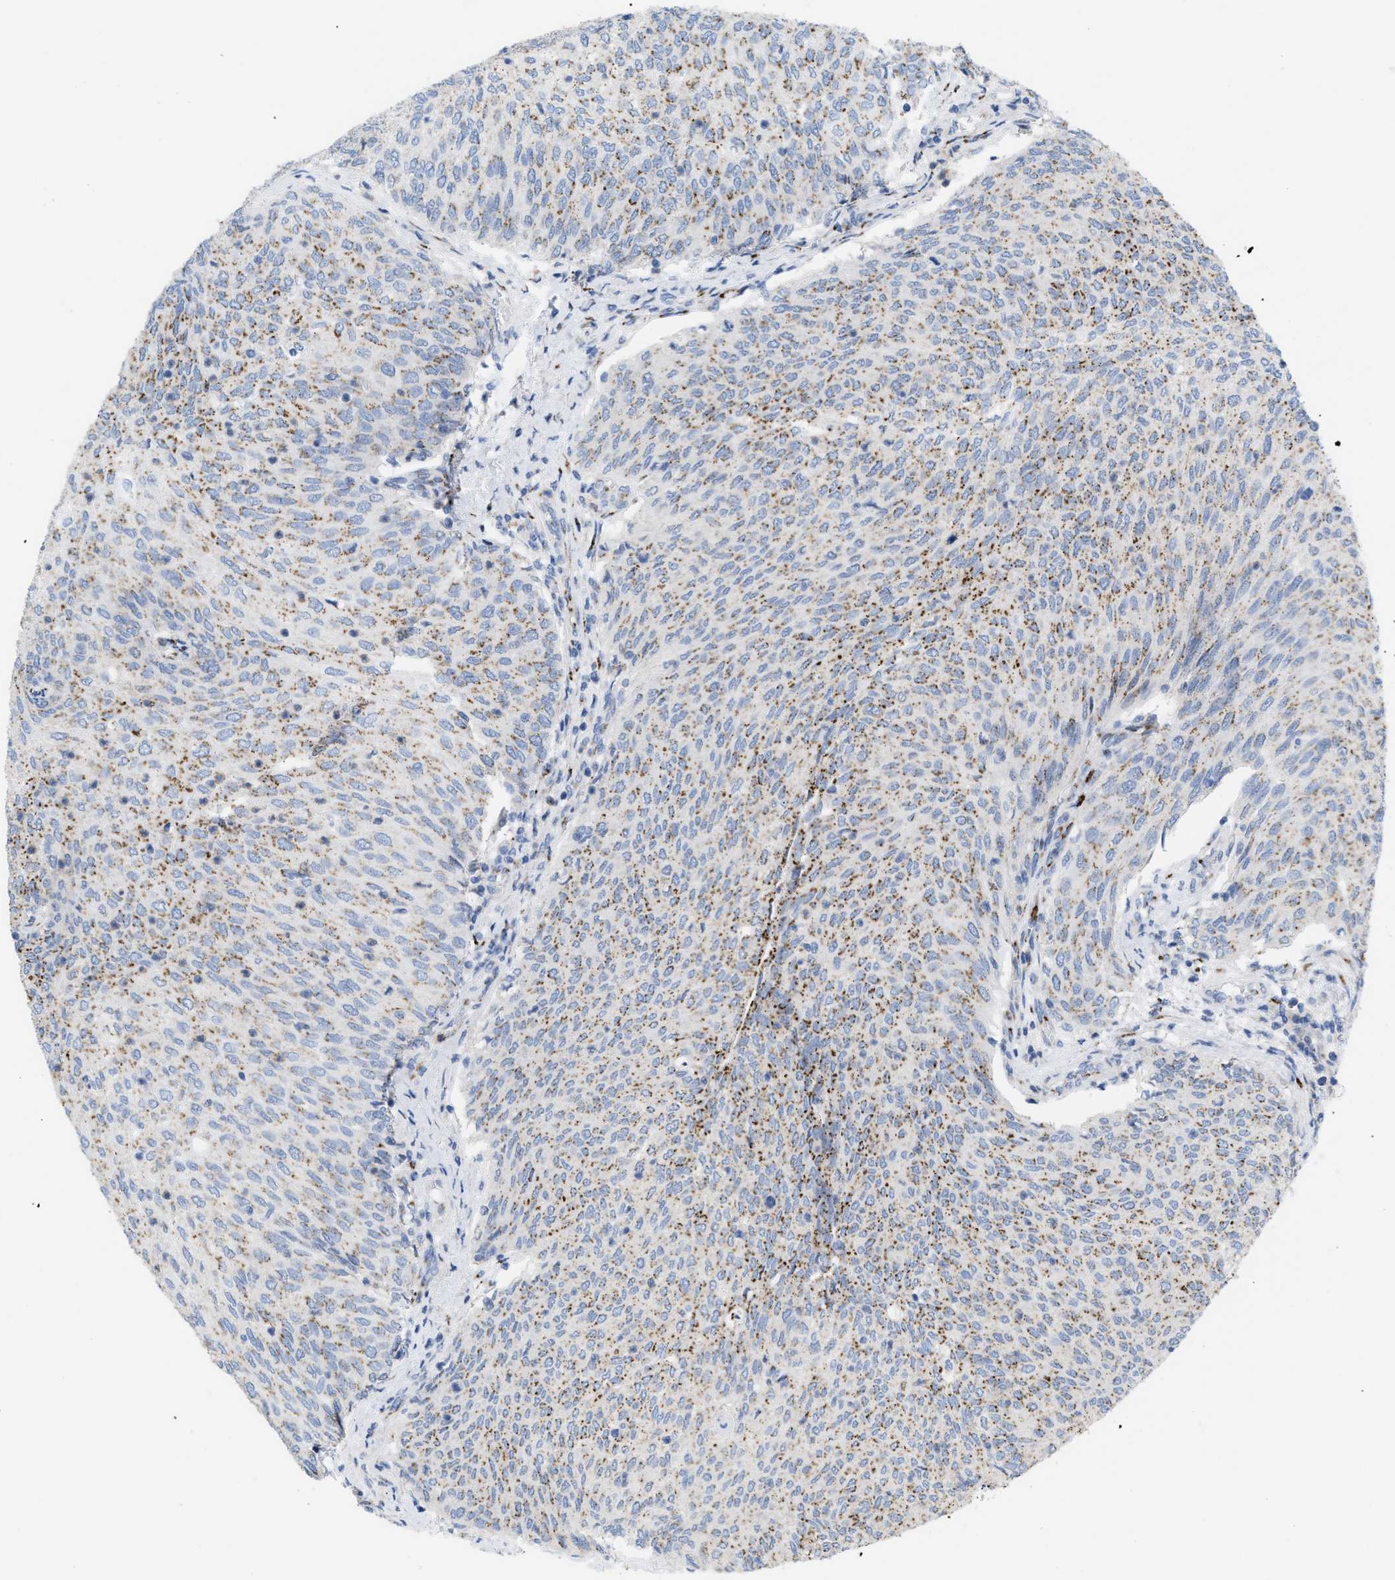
{"staining": {"intensity": "moderate", "quantity": ">75%", "location": "cytoplasmic/membranous"}, "tissue": "urothelial cancer", "cell_type": "Tumor cells", "image_type": "cancer", "snomed": [{"axis": "morphology", "description": "Urothelial carcinoma, Low grade"}, {"axis": "topography", "description": "Urinary bladder"}], "caption": "High-magnification brightfield microscopy of urothelial cancer stained with DAB (brown) and counterstained with hematoxylin (blue). tumor cells exhibit moderate cytoplasmic/membranous staining is seen in about>75% of cells.", "gene": "TMEM17", "patient": {"sex": "female", "age": 79}}